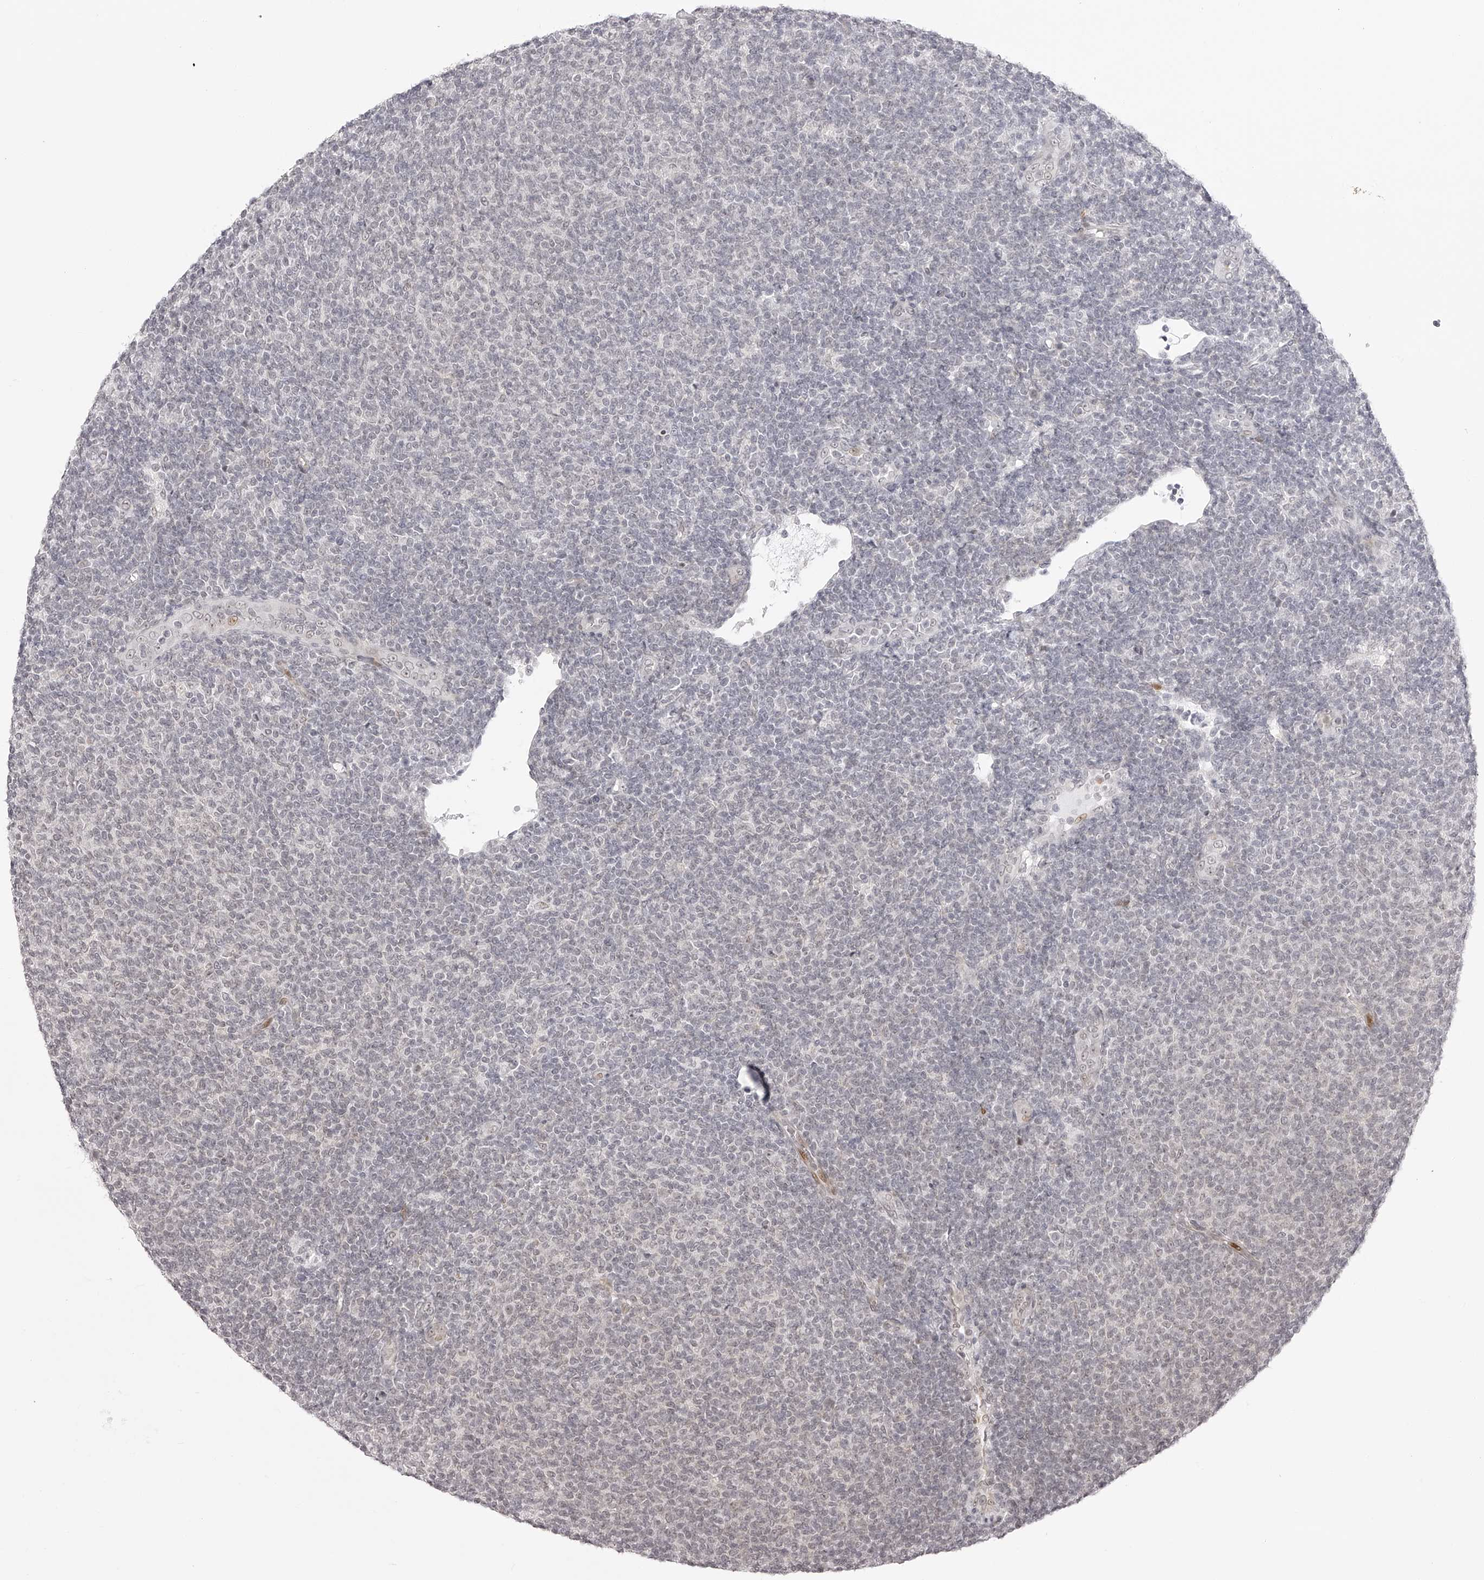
{"staining": {"intensity": "negative", "quantity": "none", "location": "none"}, "tissue": "lymphoma", "cell_type": "Tumor cells", "image_type": "cancer", "snomed": [{"axis": "morphology", "description": "Malignant lymphoma, non-Hodgkin's type, Low grade"}, {"axis": "topography", "description": "Lymph node"}], "caption": "The photomicrograph exhibits no significant positivity in tumor cells of lymphoma. (DAB (3,3'-diaminobenzidine) immunohistochemistry (IHC), high magnification).", "gene": "PLEKHG1", "patient": {"sex": "male", "age": 66}}